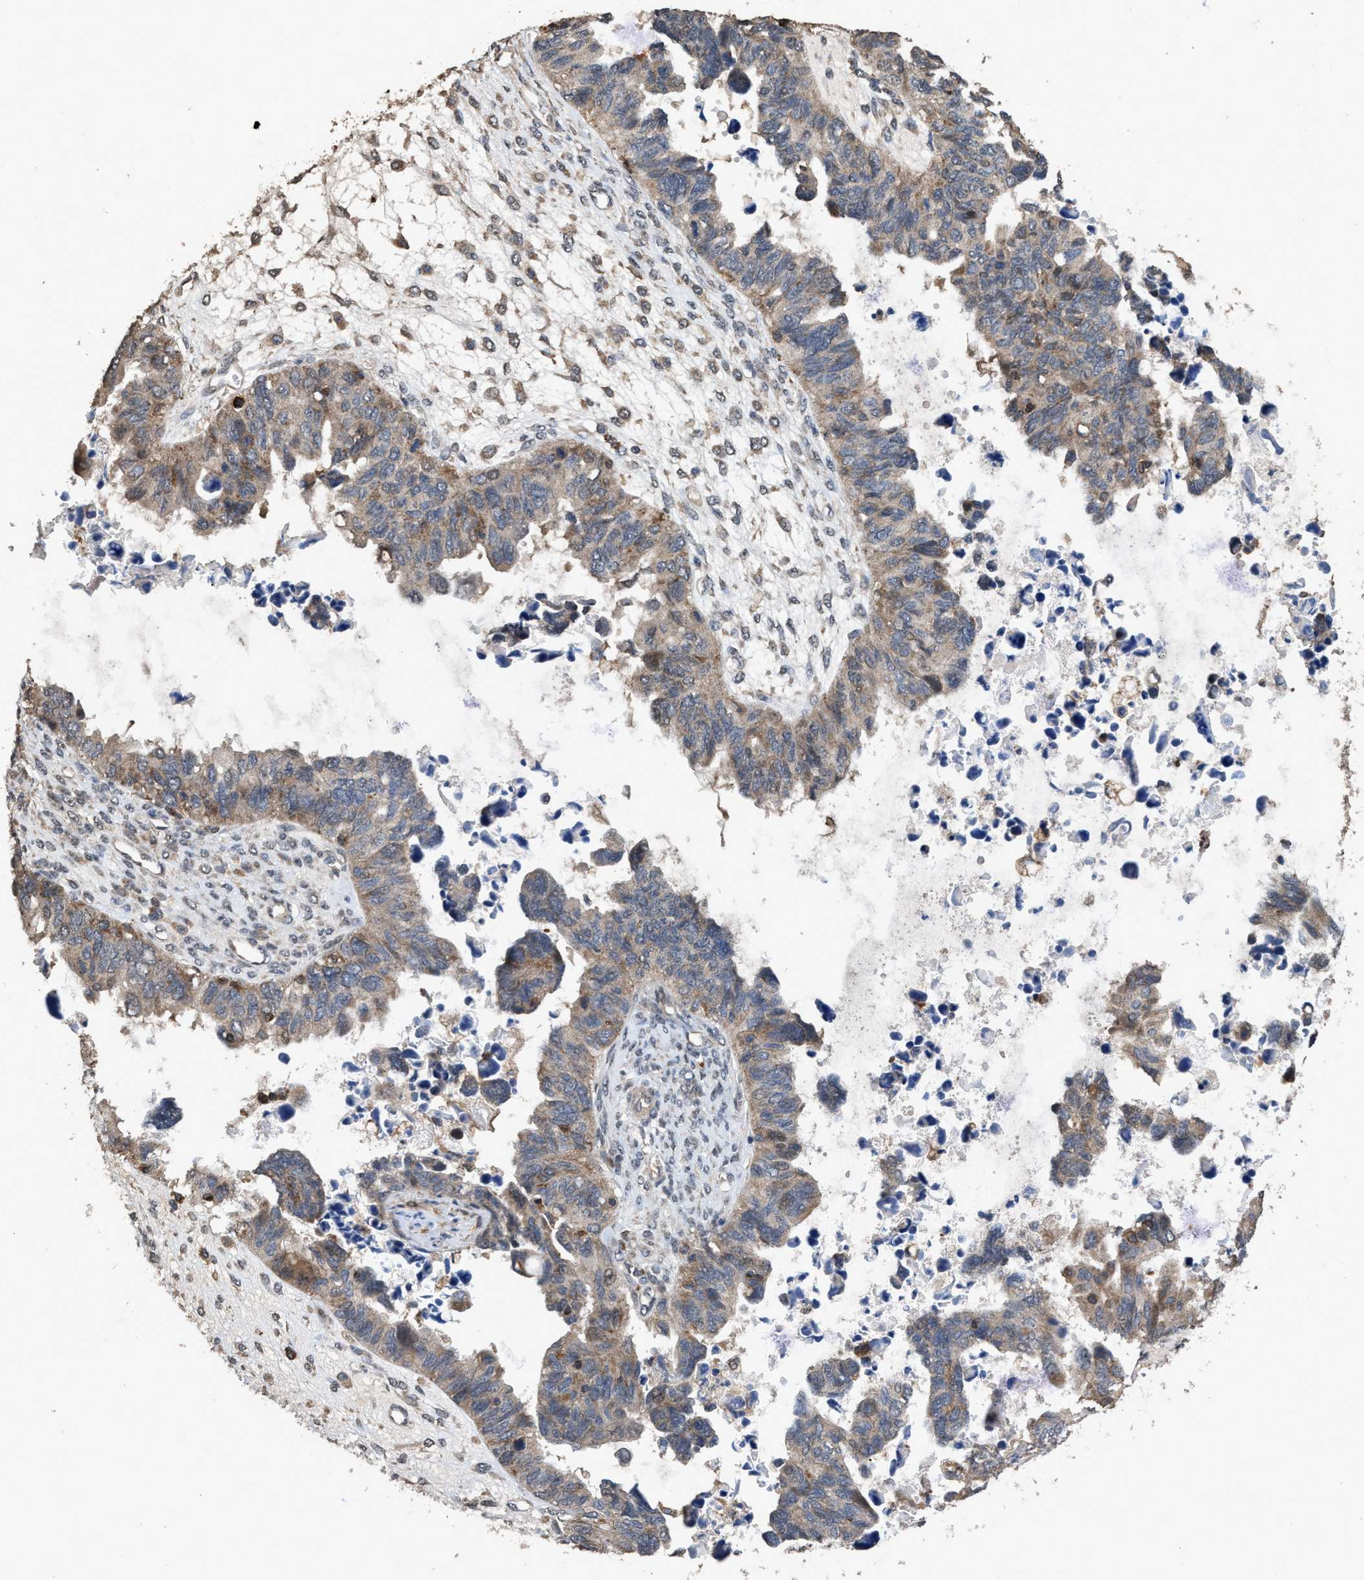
{"staining": {"intensity": "moderate", "quantity": "25%-75%", "location": "cytoplasmic/membranous"}, "tissue": "ovarian cancer", "cell_type": "Tumor cells", "image_type": "cancer", "snomed": [{"axis": "morphology", "description": "Cystadenocarcinoma, serous, NOS"}, {"axis": "topography", "description": "Ovary"}], "caption": "Immunohistochemistry (IHC) staining of ovarian cancer, which exhibits medium levels of moderate cytoplasmic/membranous expression in about 25%-75% of tumor cells indicating moderate cytoplasmic/membranous protein positivity. The staining was performed using DAB (3,3'-diaminobenzidine) (brown) for protein detection and nuclei were counterstained in hematoxylin (blue).", "gene": "TDRKH", "patient": {"sex": "female", "age": 79}}